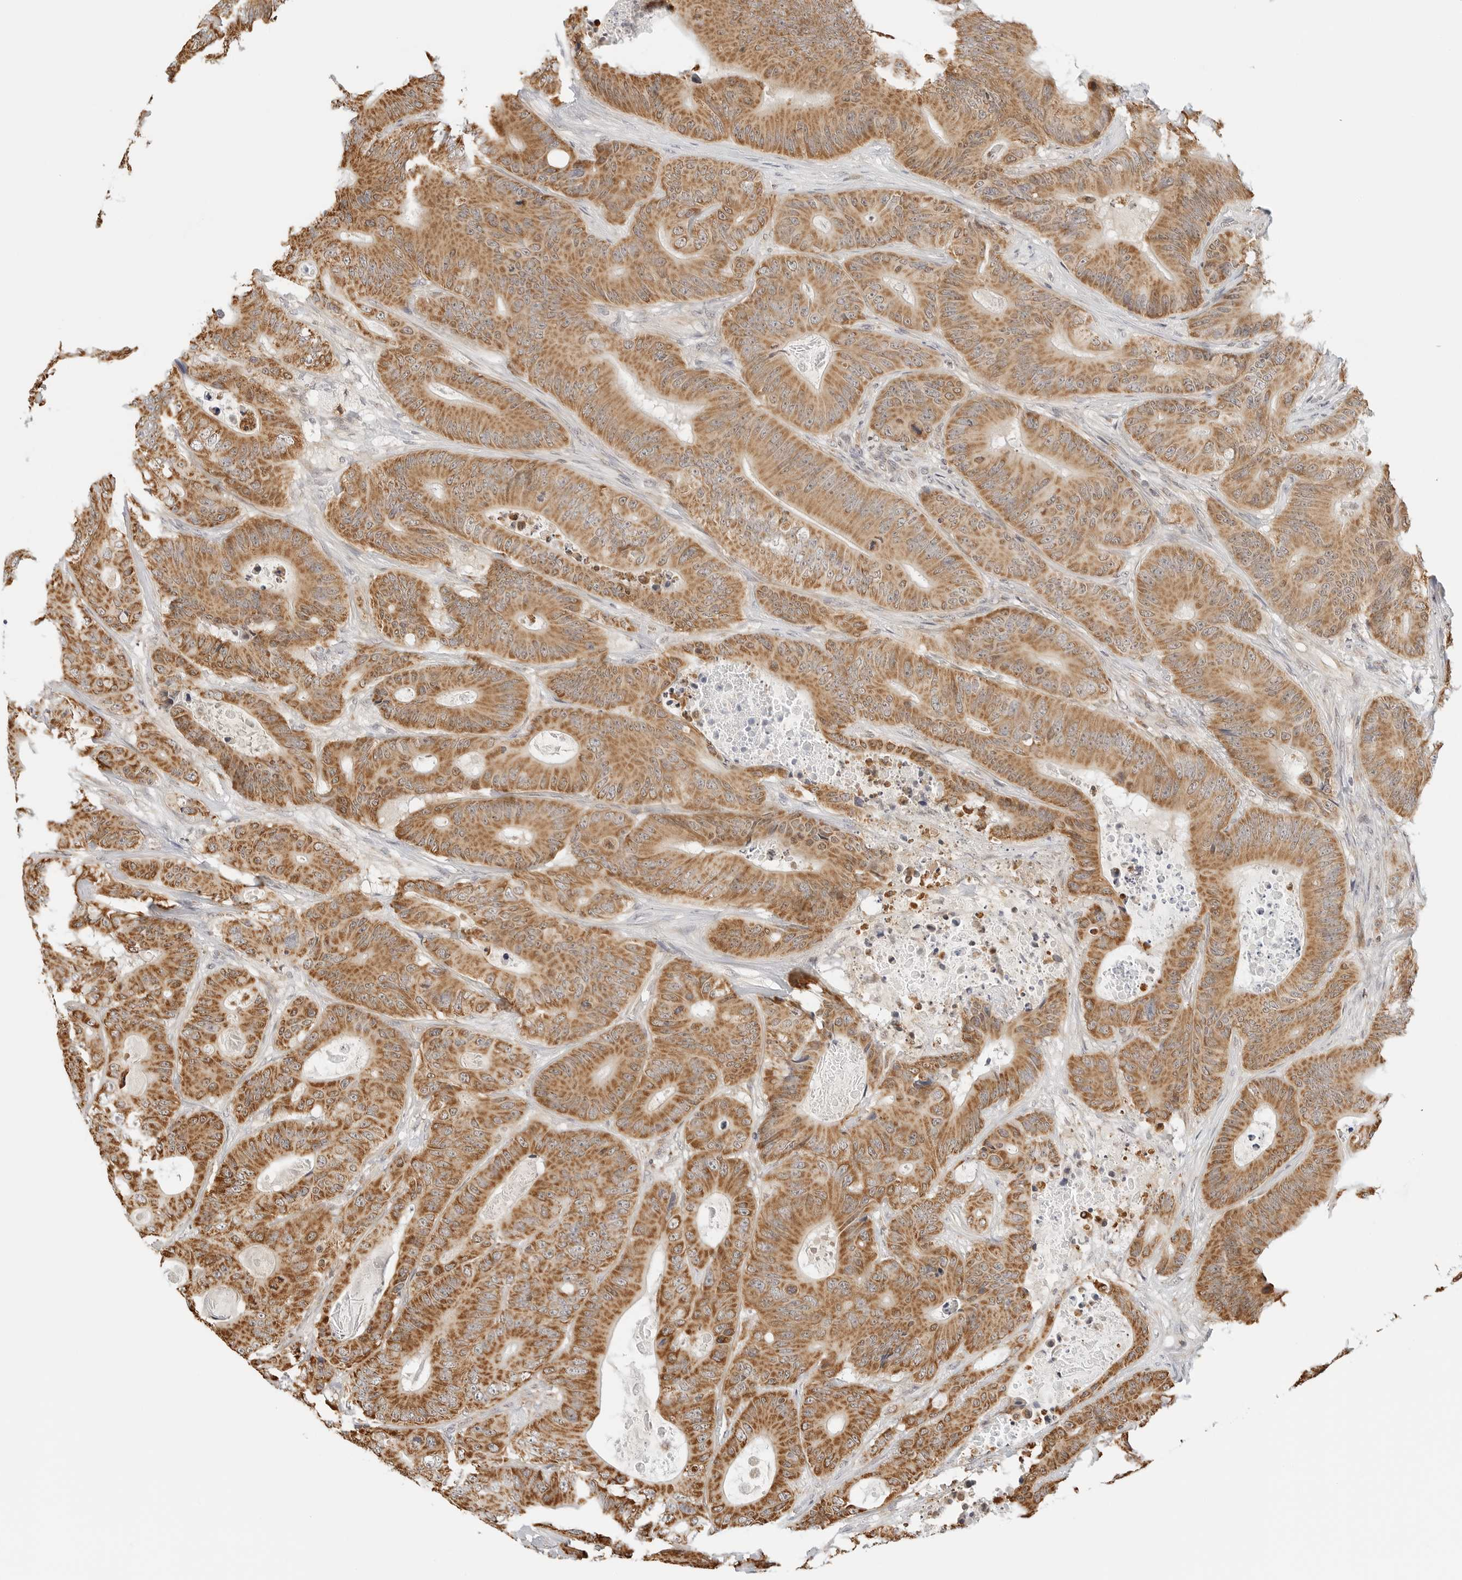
{"staining": {"intensity": "moderate", "quantity": ">75%", "location": "cytoplasmic/membranous"}, "tissue": "colorectal cancer", "cell_type": "Tumor cells", "image_type": "cancer", "snomed": [{"axis": "morphology", "description": "Adenocarcinoma, NOS"}, {"axis": "topography", "description": "Colon"}], "caption": "A medium amount of moderate cytoplasmic/membranous expression is seen in approximately >75% of tumor cells in colorectal cancer tissue.", "gene": "ATL1", "patient": {"sex": "male", "age": 83}}